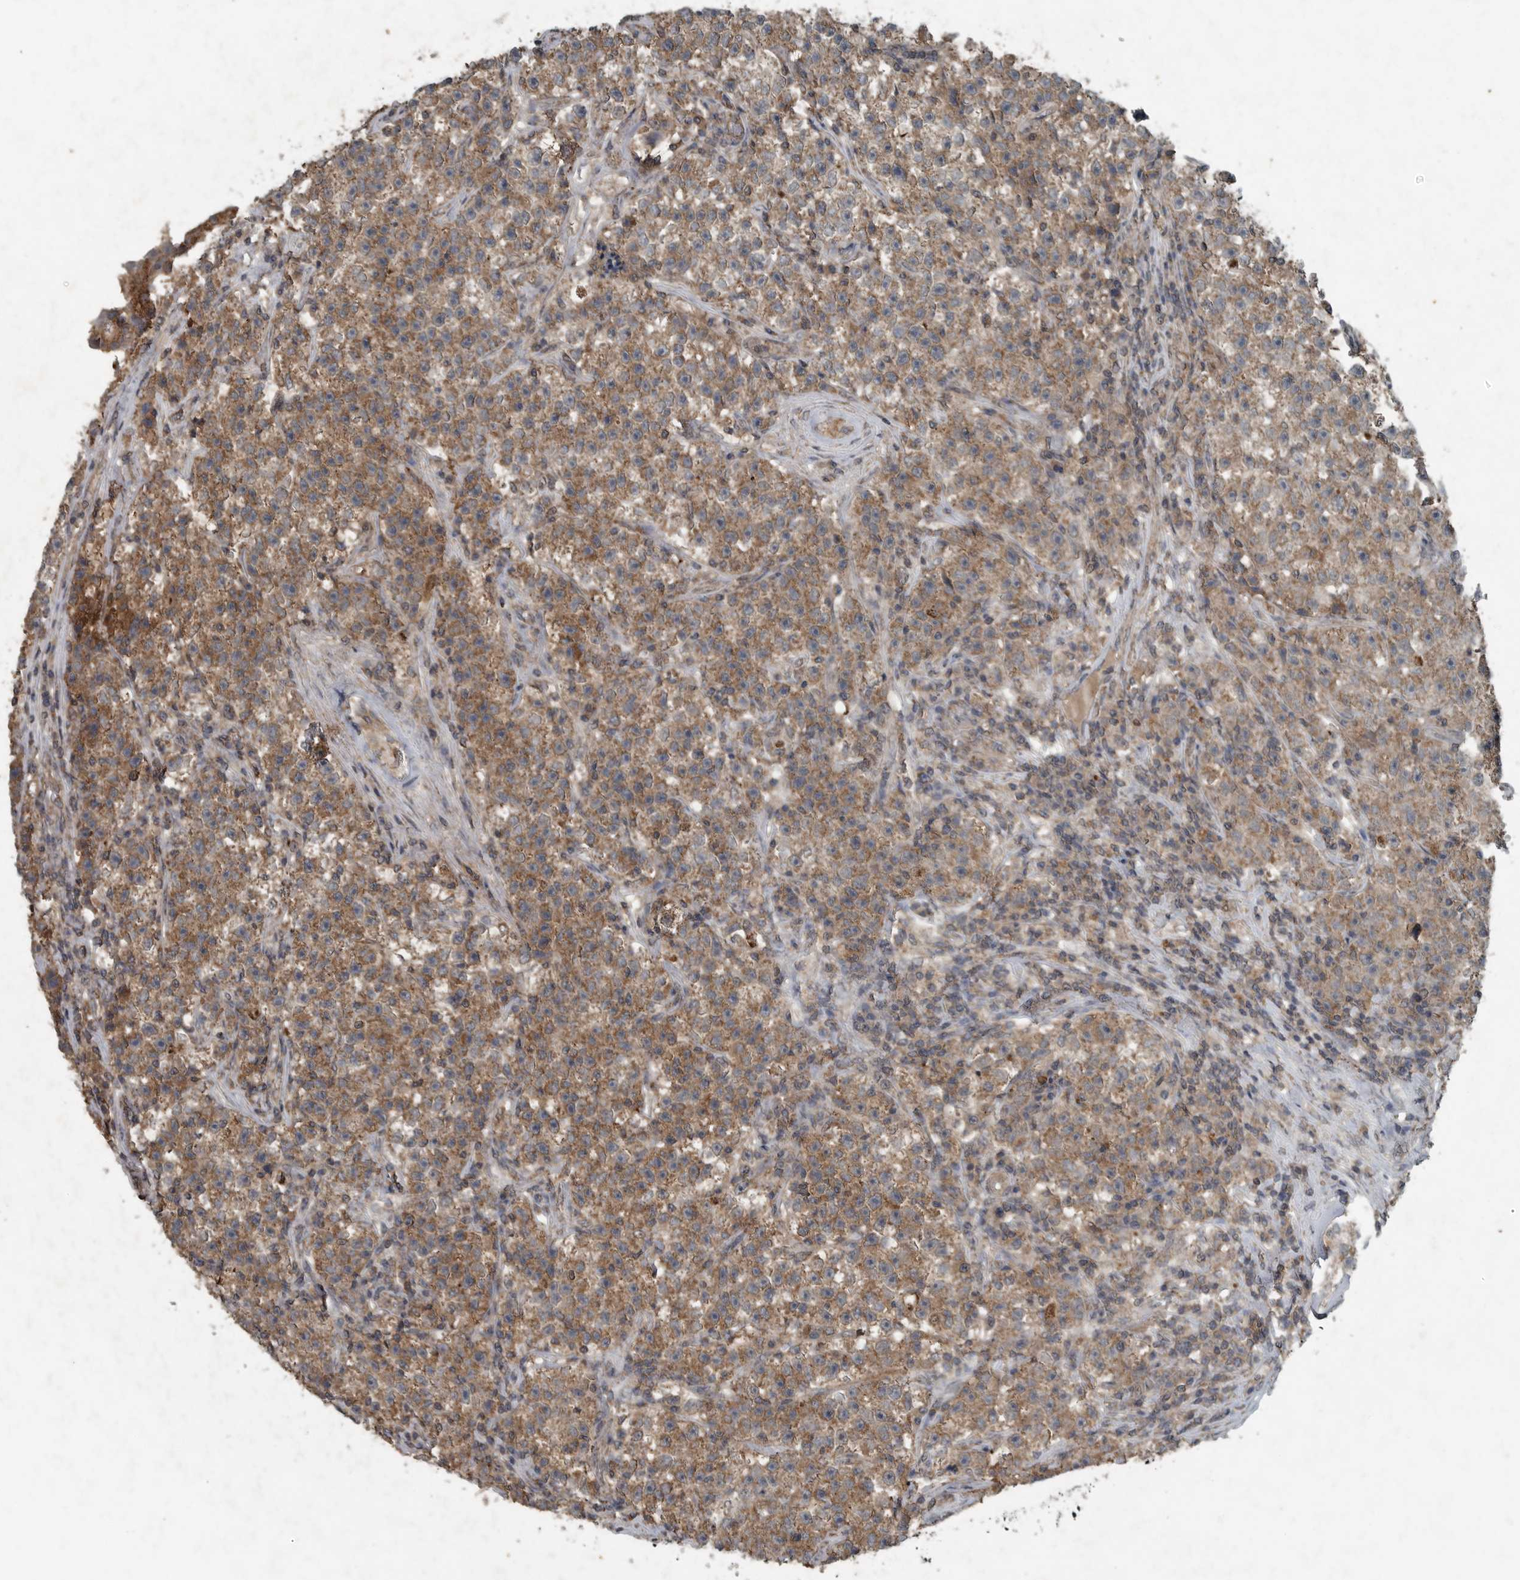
{"staining": {"intensity": "moderate", "quantity": ">75%", "location": "cytoplasmic/membranous"}, "tissue": "testis cancer", "cell_type": "Tumor cells", "image_type": "cancer", "snomed": [{"axis": "morphology", "description": "Seminoma, NOS"}, {"axis": "topography", "description": "Testis"}], "caption": "Moderate cytoplasmic/membranous protein positivity is identified in about >75% of tumor cells in seminoma (testis). Nuclei are stained in blue.", "gene": "IL6ST", "patient": {"sex": "male", "age": 22}}